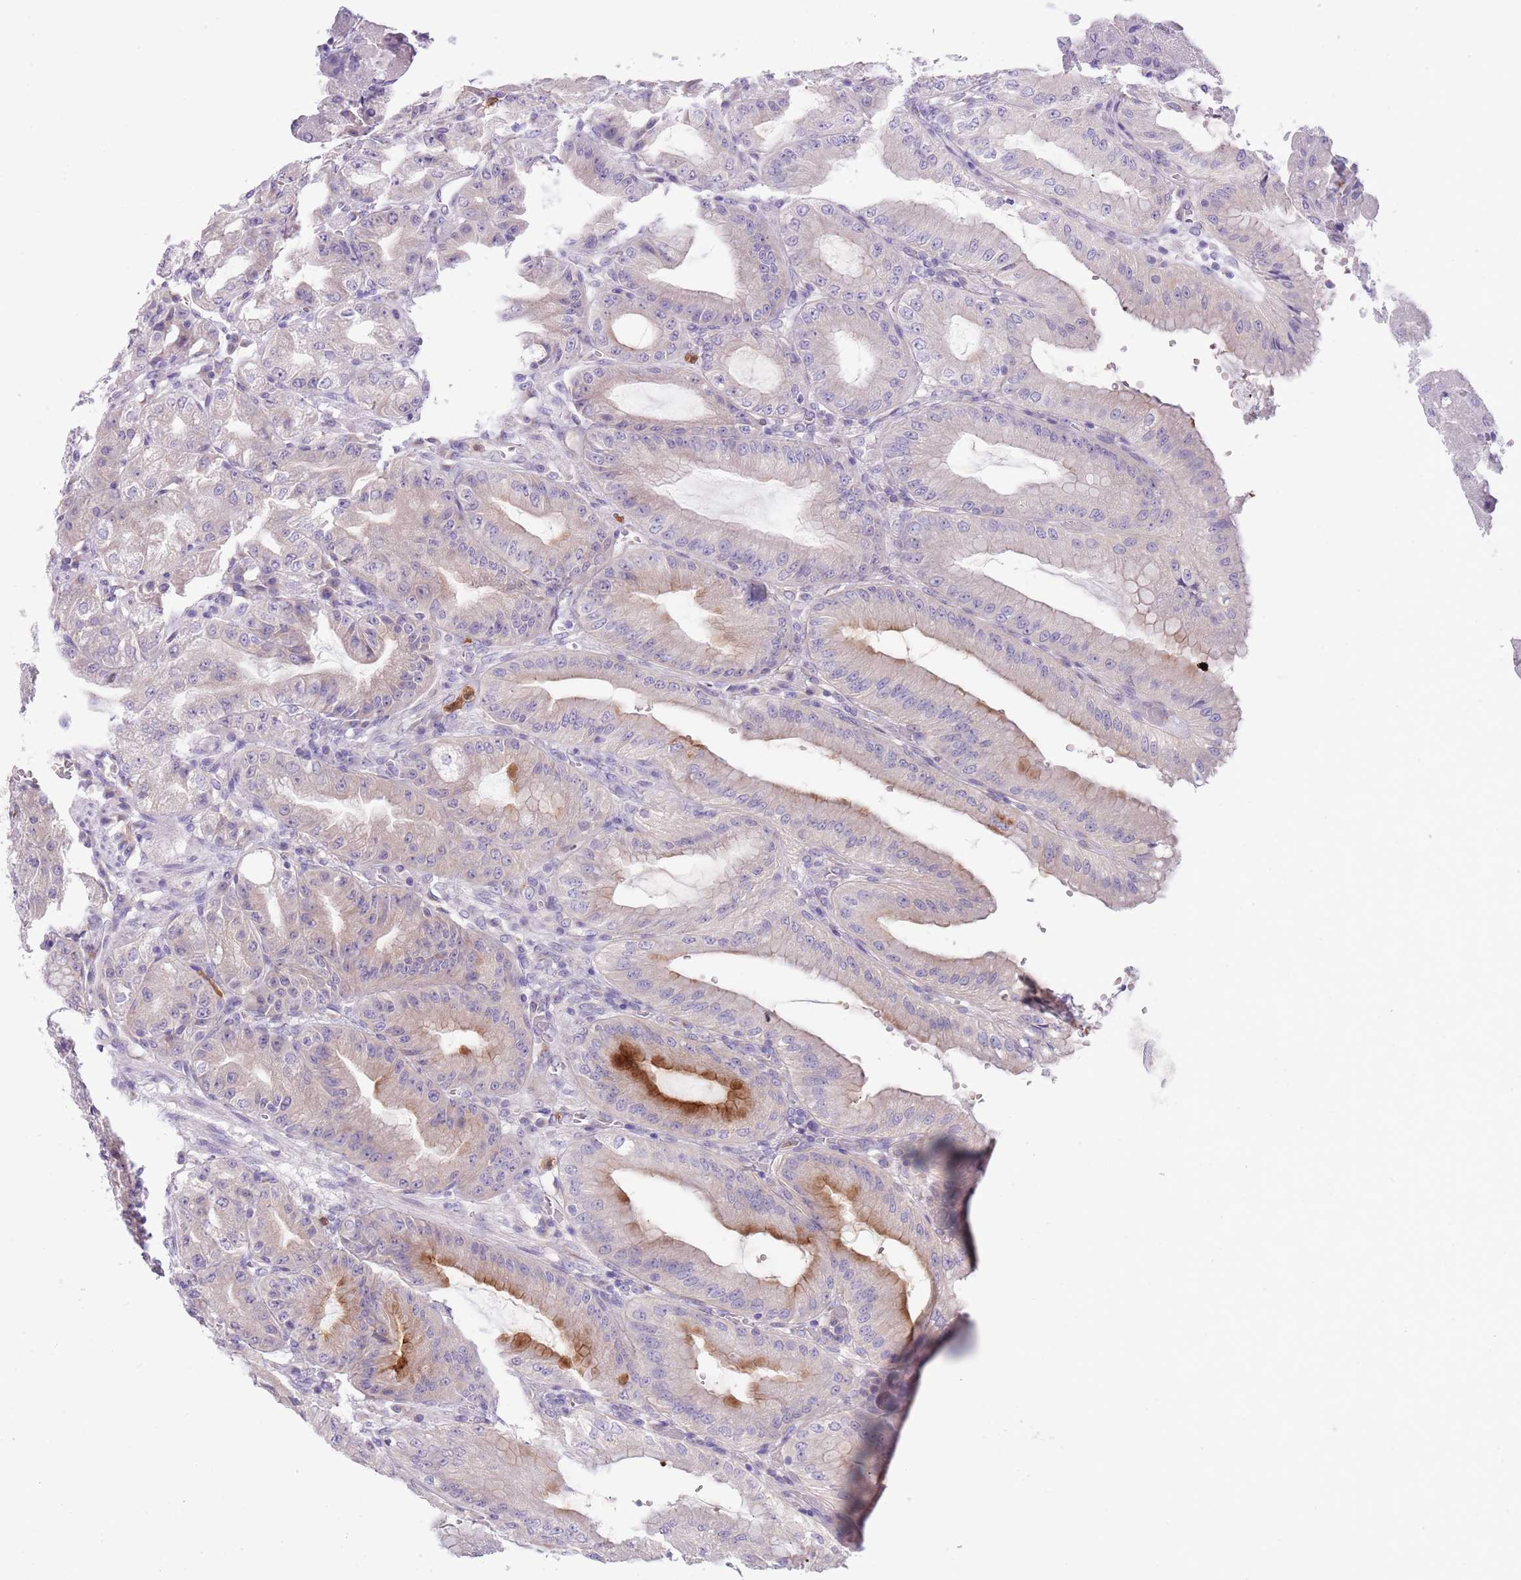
{"staining": {"intensity": "moderate", "quantity": "<25%", "location": "cytoplasmic/membranous"}, "tissue": "stomach", "cell_type": "Glandular cells", "image_type": "normal", "snomed": [{"axis": "morphology", "description": "Normal tissue, NOS"}, {"axis": "topography", "description": "Stomach, upper"}, {"axis": "topography", "description": "Stomach, lower"}], "caption": "A histopathology image showing moderate cytoplasmic/membranous staining in about <25% of glandular cells in normal stomach, as visualized by brown immunohistochemical staining.", "gene": "ZFP2", "patient": {"sex": "male", "age": 71}}